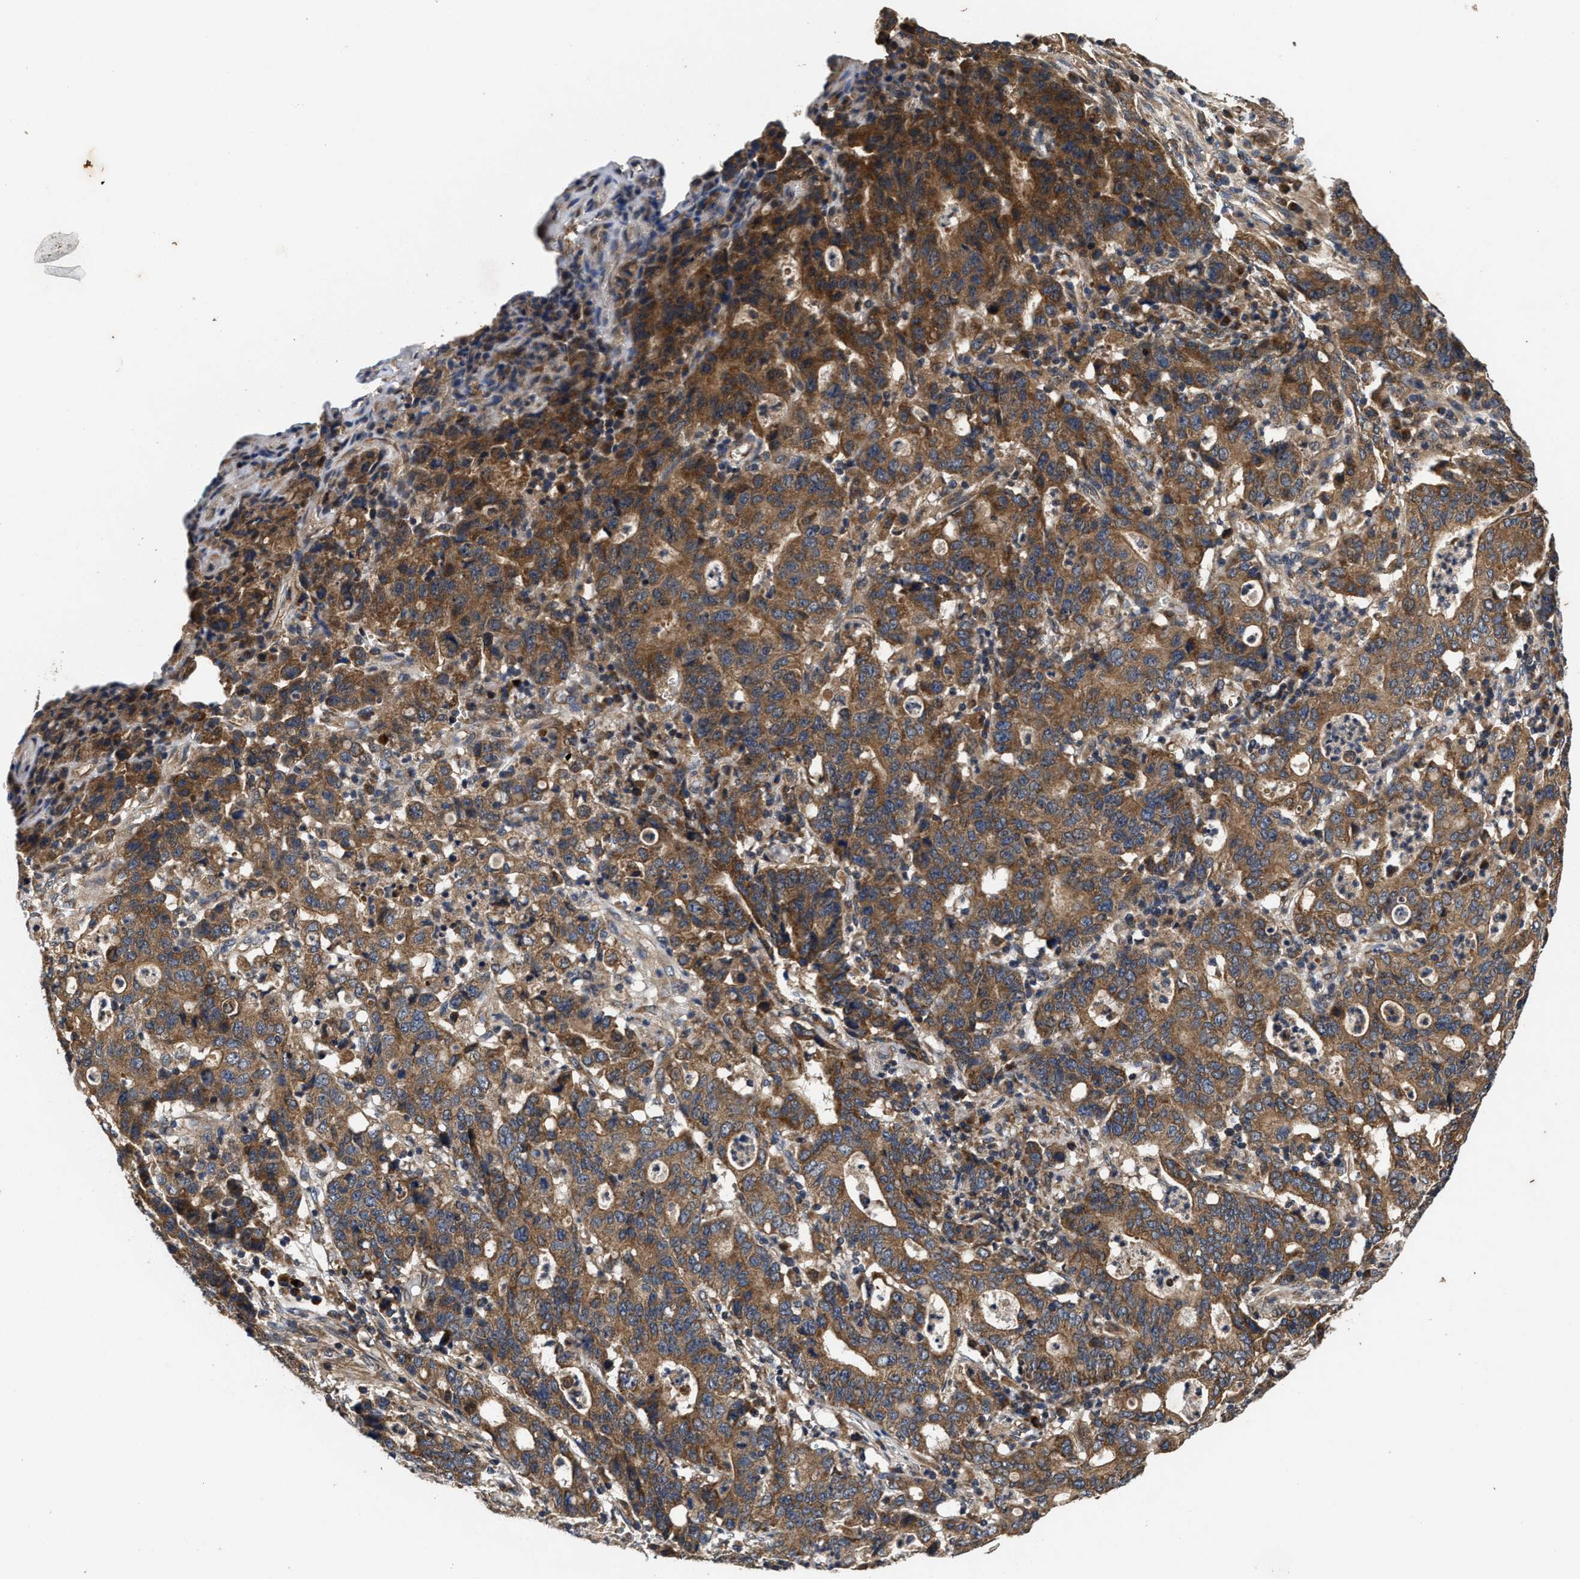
{"staining": {"intensity": "moderate", "quantity": ">75%", "location": "cytoplasmic/membranous"}, "tissue": "stomach cancer", "cell_type": "Tumor cells", "image_type": "cancer", "snomed": [{"axis": "morphology", "description": "Adenocarcinoma, NOS"}, {"axis": "topography", "description": "Stomach, upper"}], "caption": "Immunohistochemistry (IHC) of human stomach cancer reveals medium levels of moderate cytoplasmic/membranous expression in approximately >75% of tumor cells.", "gene": "EFNA4", "patient": {"sex": "male", "age": 69}}